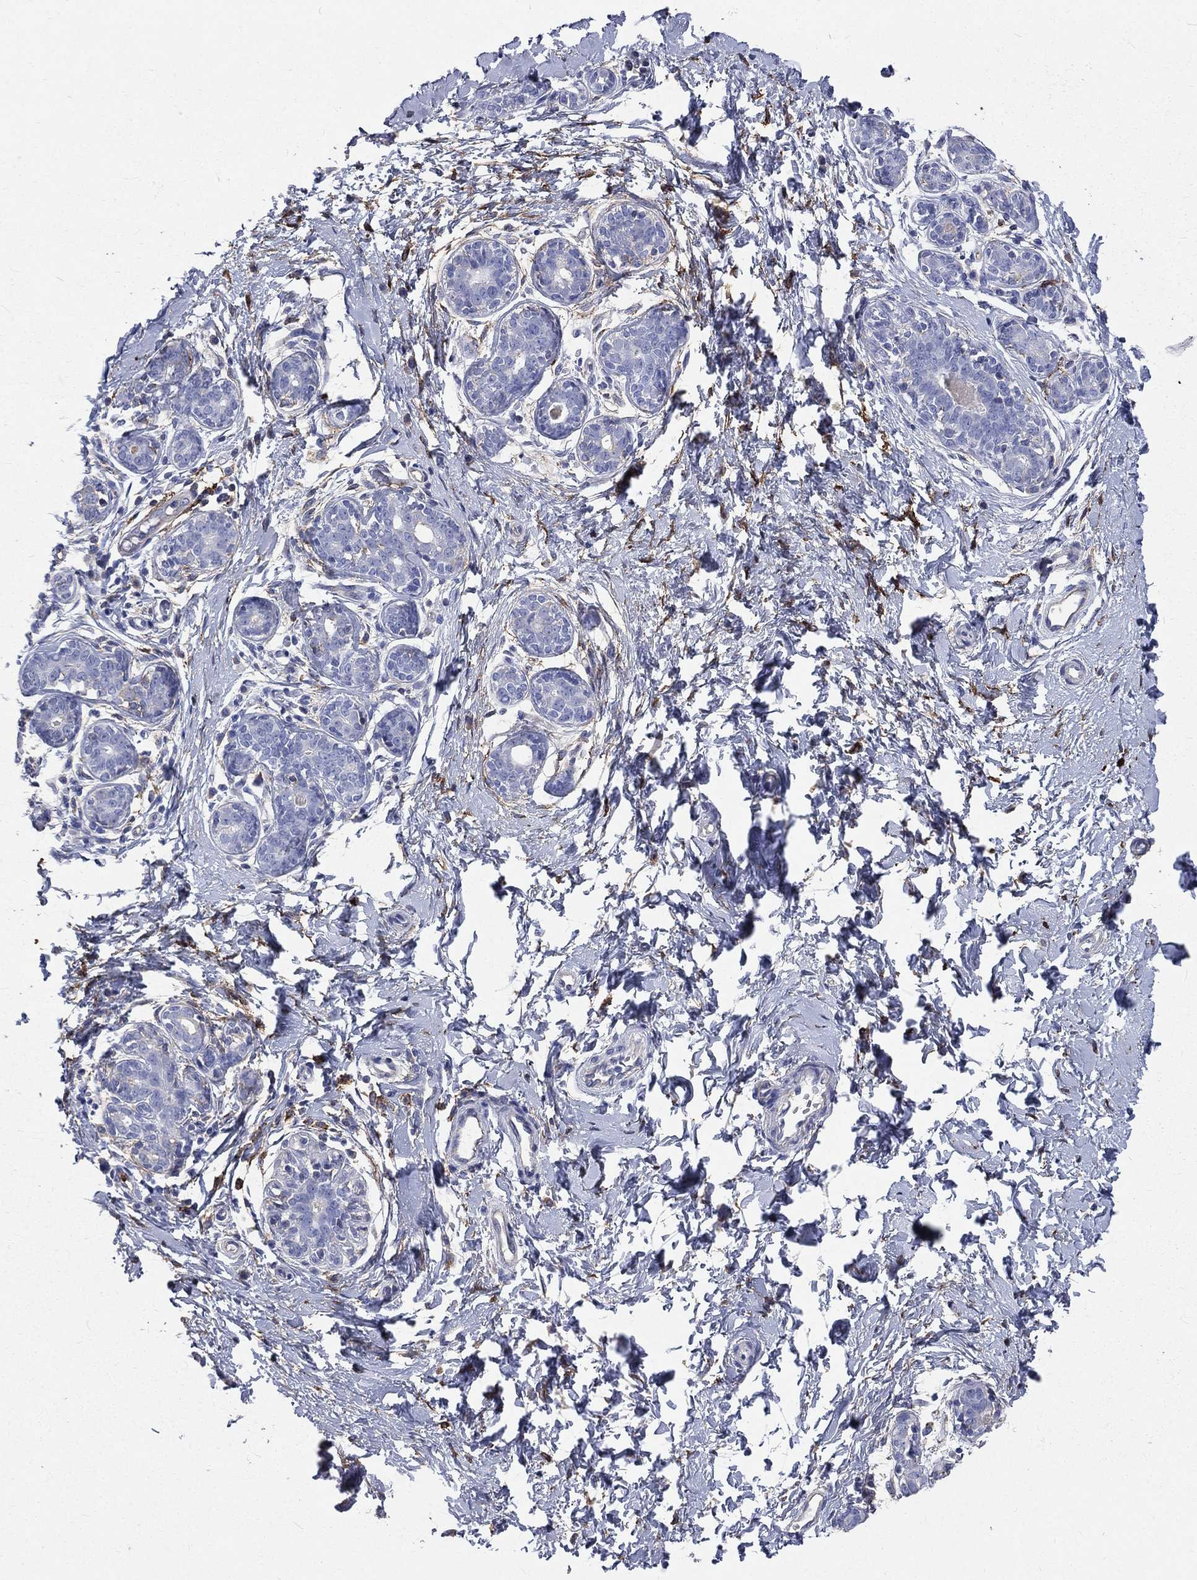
{"staining": {"intensity": "negative", "quantity": "none", "location": "none"}, "tissue": "breast", "cell_type": "Adipocytes", "image_type": "normal", "snomed": [{"axis": "morphology", "description": "Normal tissue, NOS"}, {"axis": "topography", "description": "Breast"}], "caption": "Breast was stained to show a protein in brown. There is no significant staining in adipocytes. Brightfield microscopy of IHC stained with DAB (brown) and hematoxylin (blue), captured at high magnification.", "gene": "BASP1", "patient": {"sex": "female", "age": 37}}